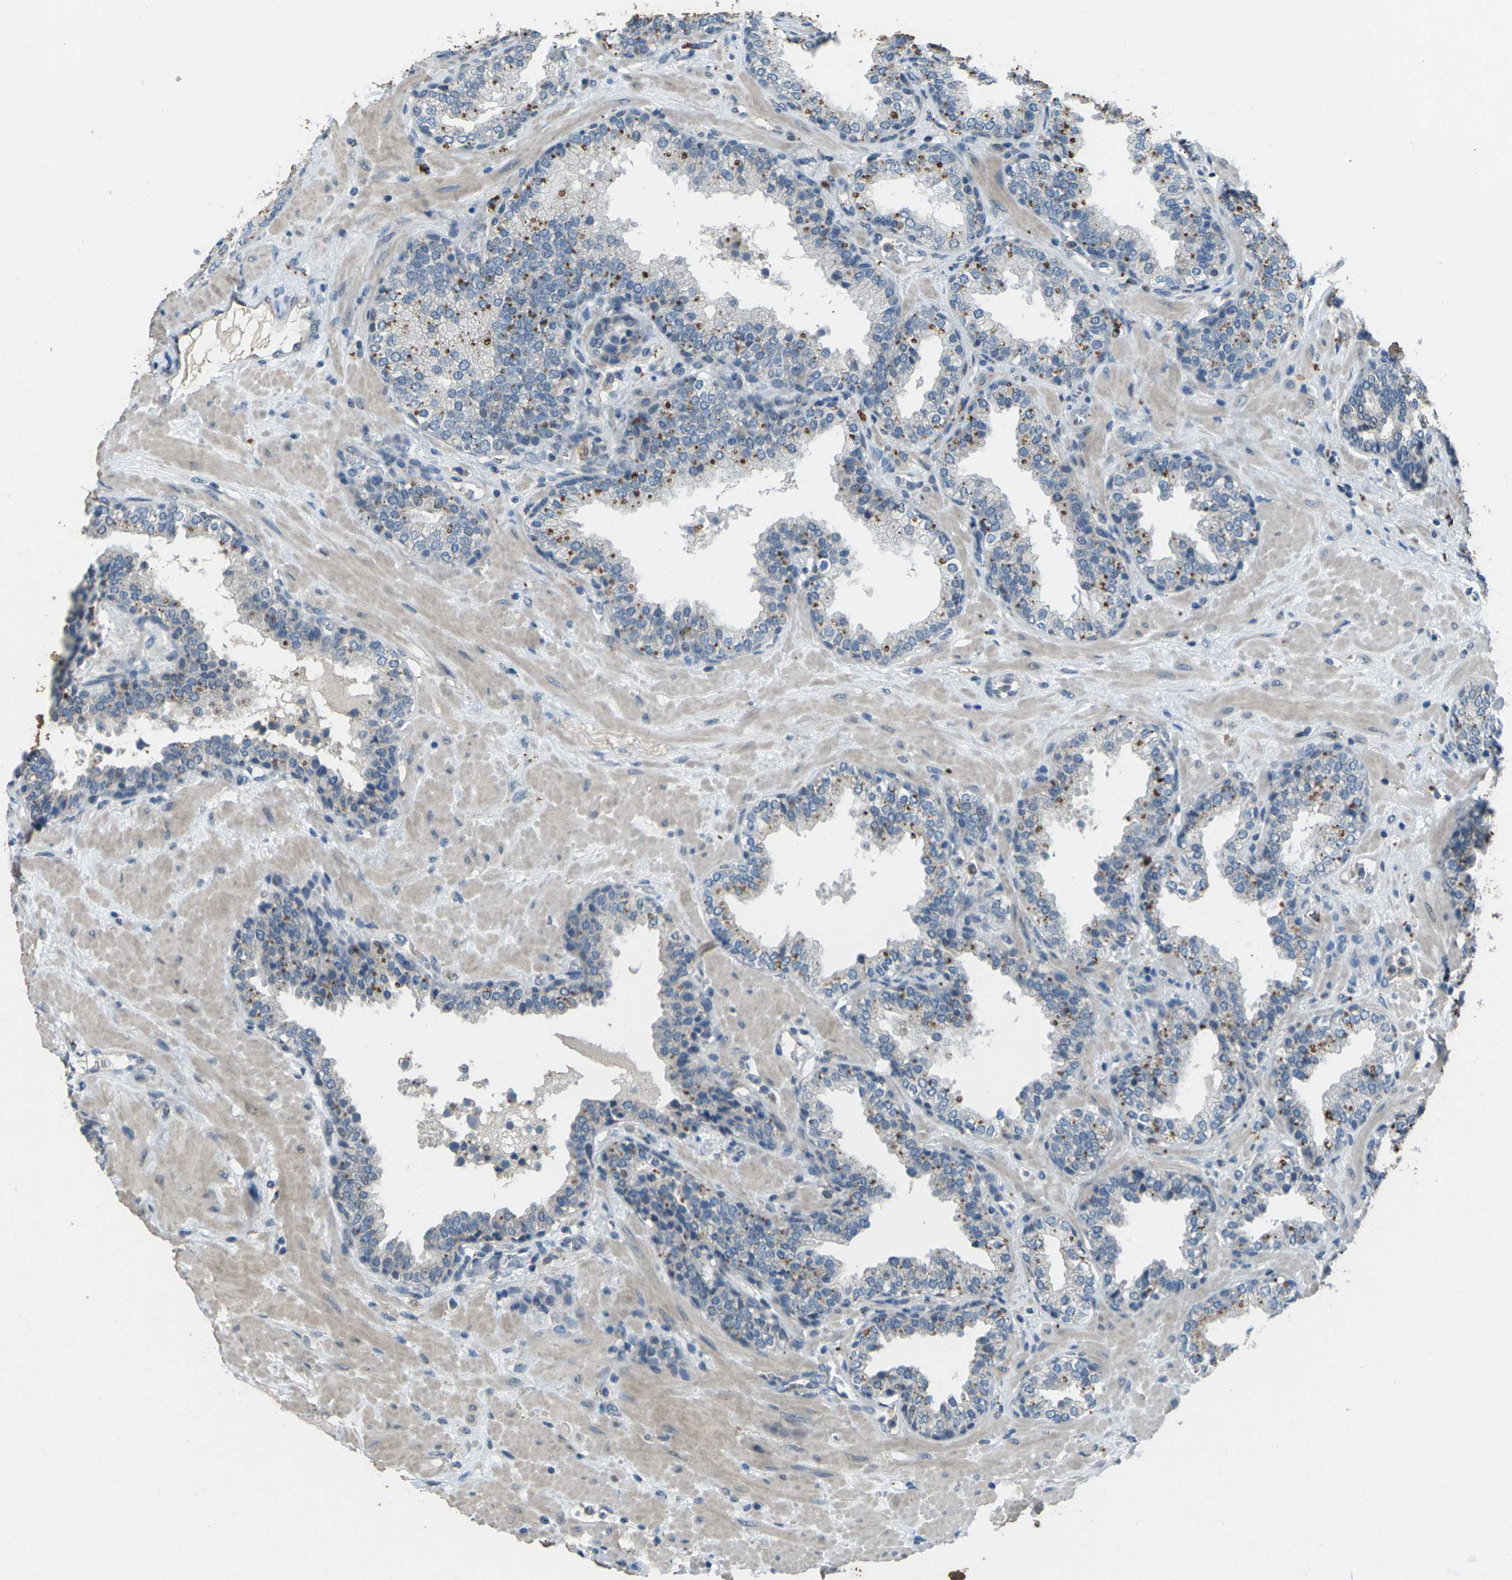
{"staining": {"intensity": "moderate", "quantity": ">75%", "location": "cytoplasmic/membranous"}, "tissue": "prostate", "cell_type": "Glandular cells", "image_type": "normal", "snomed": [{"axis": "morphology", "description": "Normal tissue, NOS"}, {"axis": "topography", "description": "Prostate"}], "caption": "An immunohistochemistry (IHC) micrograph of normal tissue is shown. Protein staining in brown labels moderate cytoplasmic/membranous positivity in prostate within glandular cells. (brown staining indicates protein expression, while blue staining denotes nuclei).", "gene": "SIGLEC14", "patient": {"sex": "male", "age": 51}}